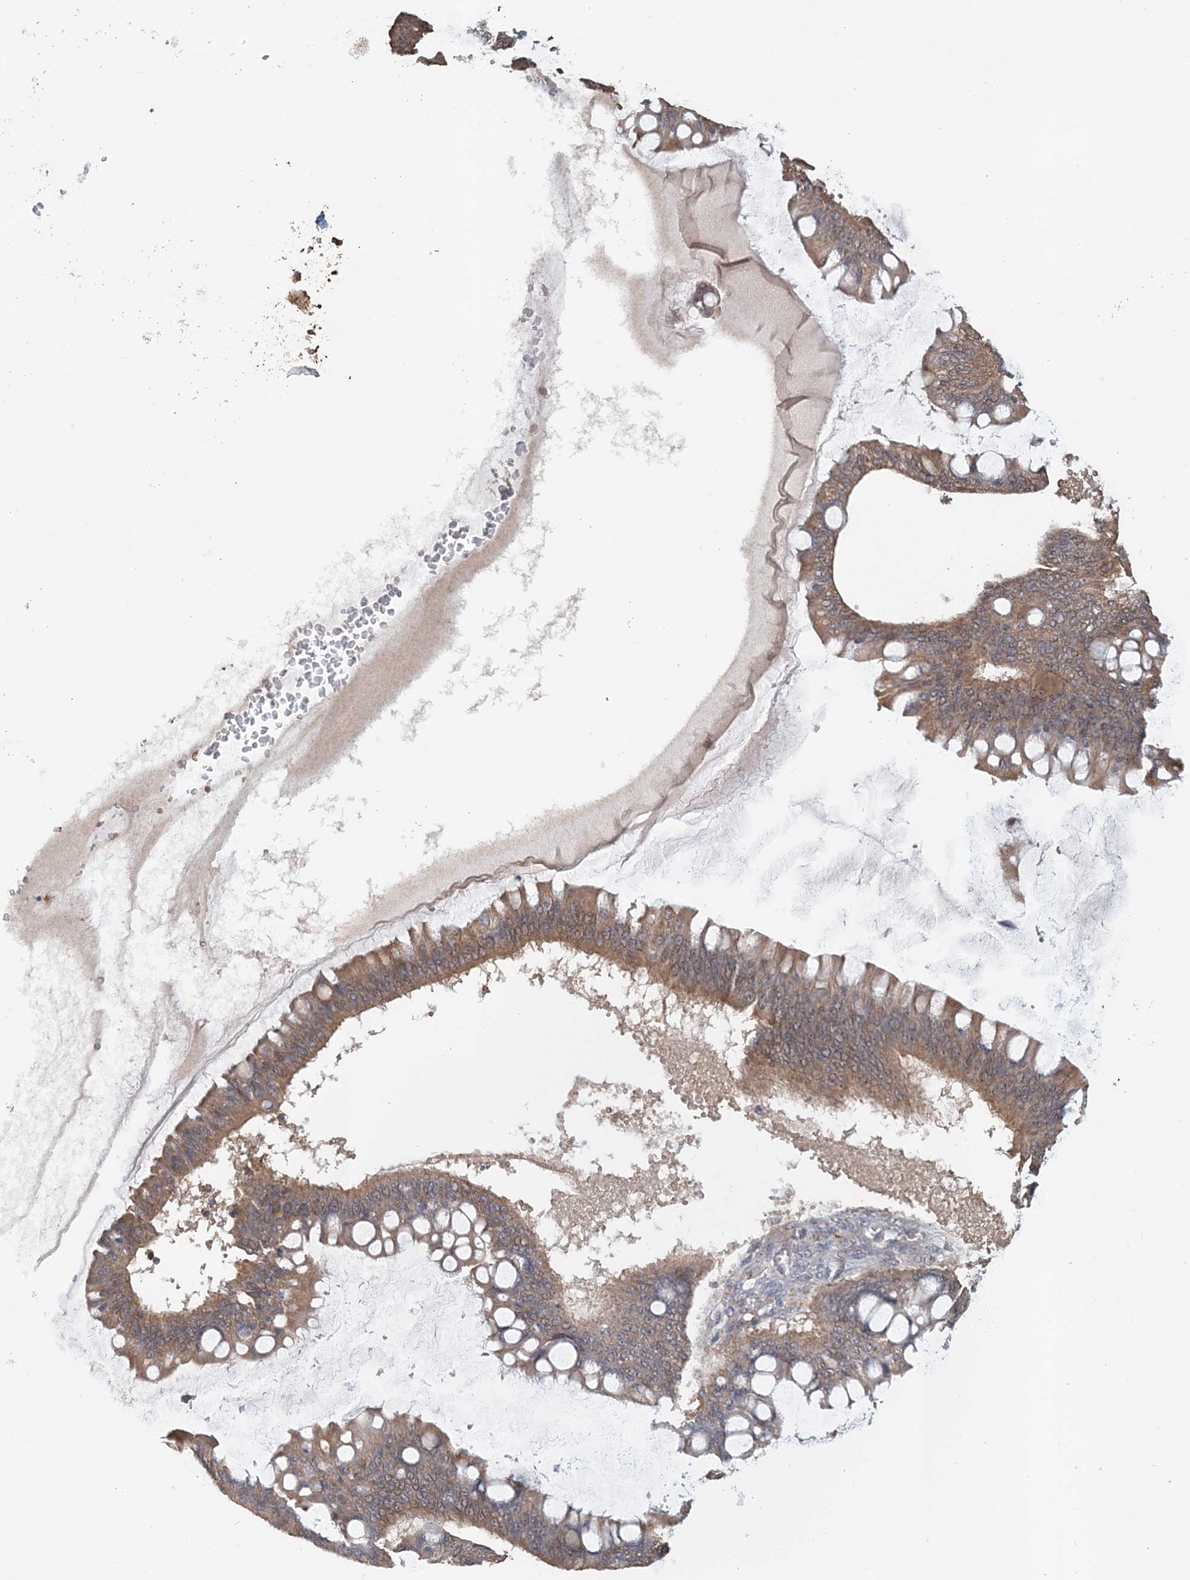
{"staining": {"intensity": "moderate", "quantity": ">75%", "location": "cytoplasmic/membranous"}, "tissue": "ovarian cancer", "cell_type": "Tumor cells", "image_type": "cancer", "snomed": [{"axis": "morphology", "description": "Cystadenocarcinoma, mucinous, NOS"}, {"axis": "topography", "description": "Ovary"}], "caption": "Immunohistochemical staining of human ovarian cancer reveals medium levels of moderate cytoplasmic/membranous staining in approximately >75% of tumor cells.", "gene": "FBXO38", "patient": {"sex": "female", "age": 73}}